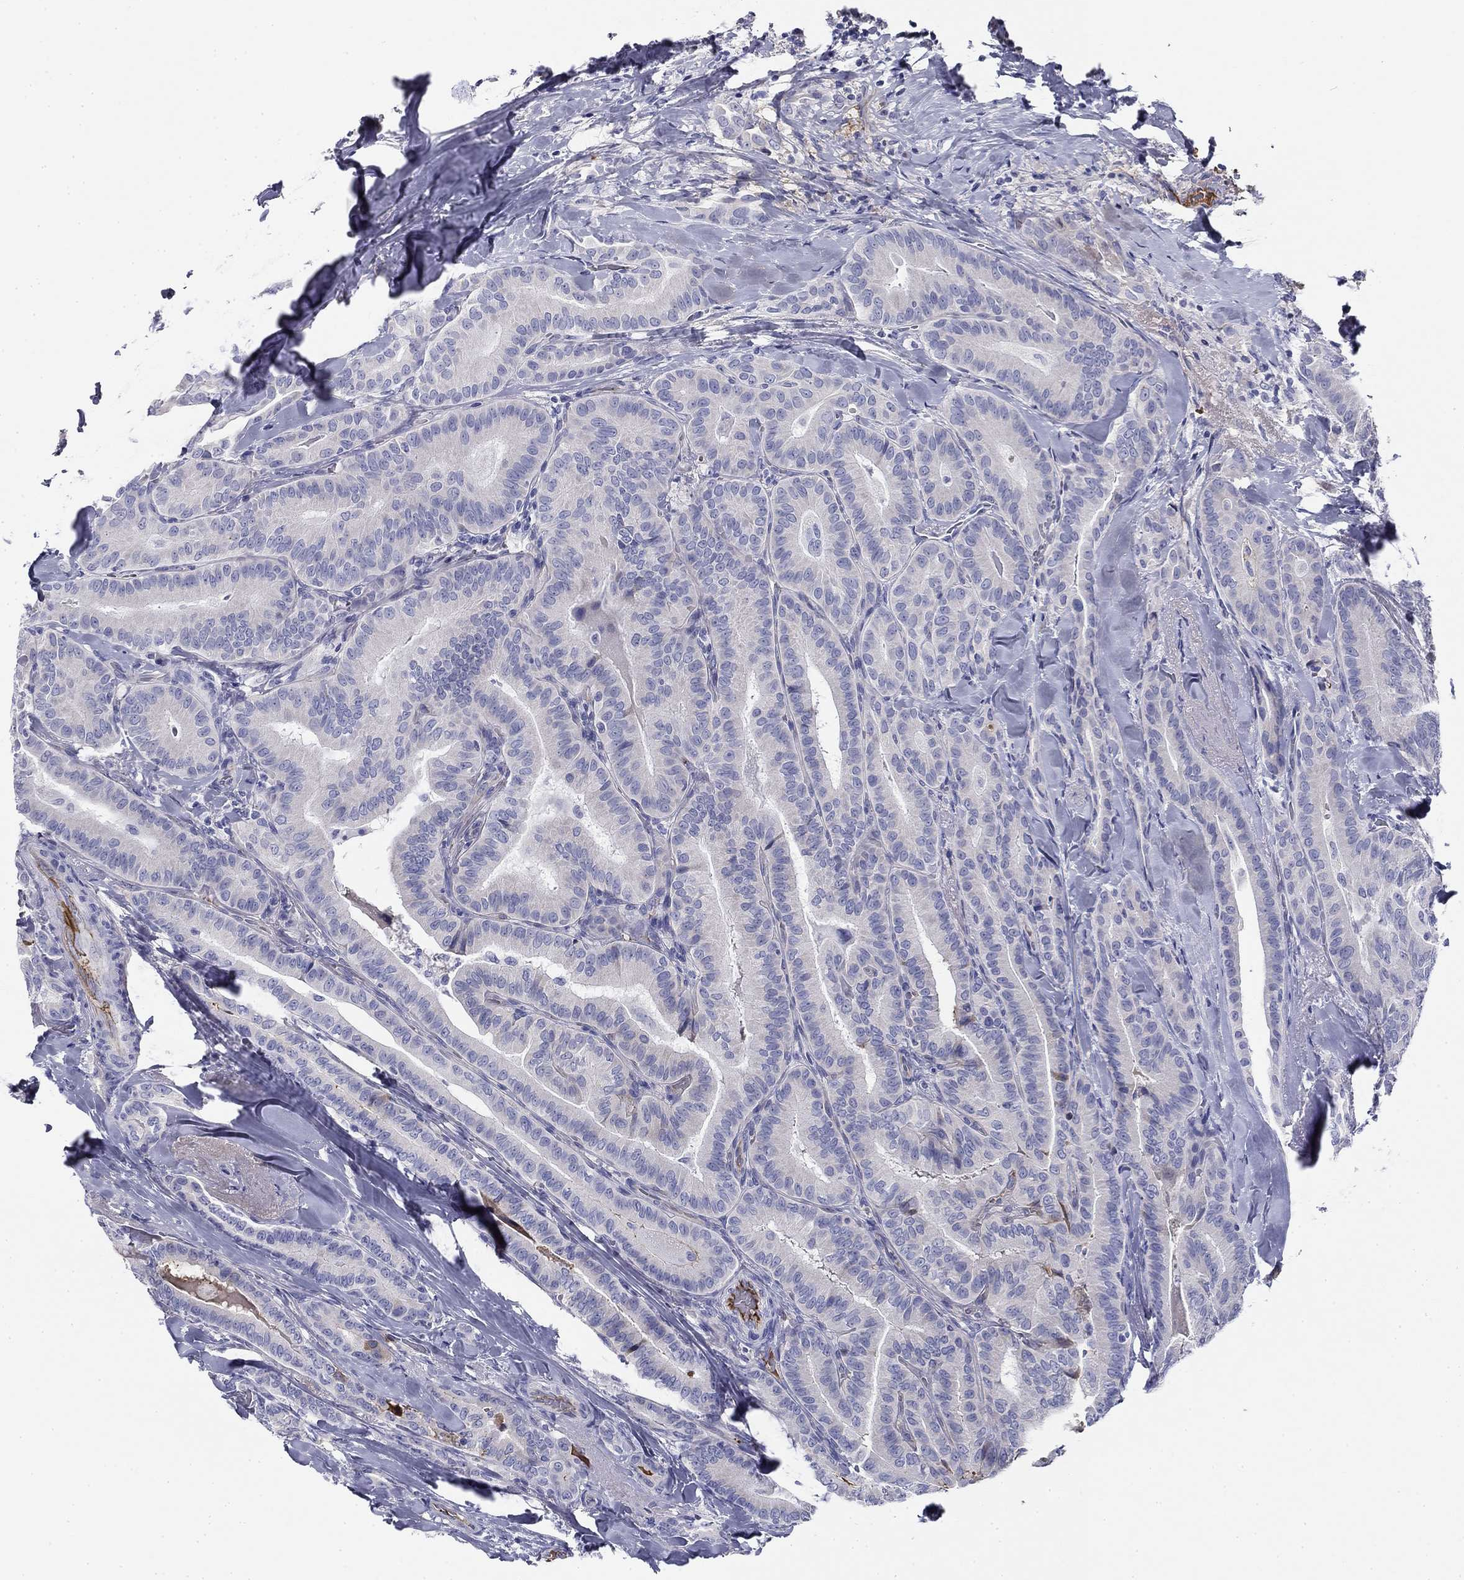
{"staining": {"intensity": "negative", "quantity": "none", "location": "none"}, "tissue": "thyroid cancer", "cell_type": "Tumor cells", "image_type": "cancer", "snomed": [{"axis": "morphology", "description": "Papillary adenocarcinoma, NOS"}, {"axis": "topography", "description": "Thyroid gland"}], "caption": "Photomicrograph shows no protein expression in tumor cells of papillary adenocarcinoma (thyroid) tissue.", "gene": "CPLX4", "patient": {"sex": "male", "age": 61}}